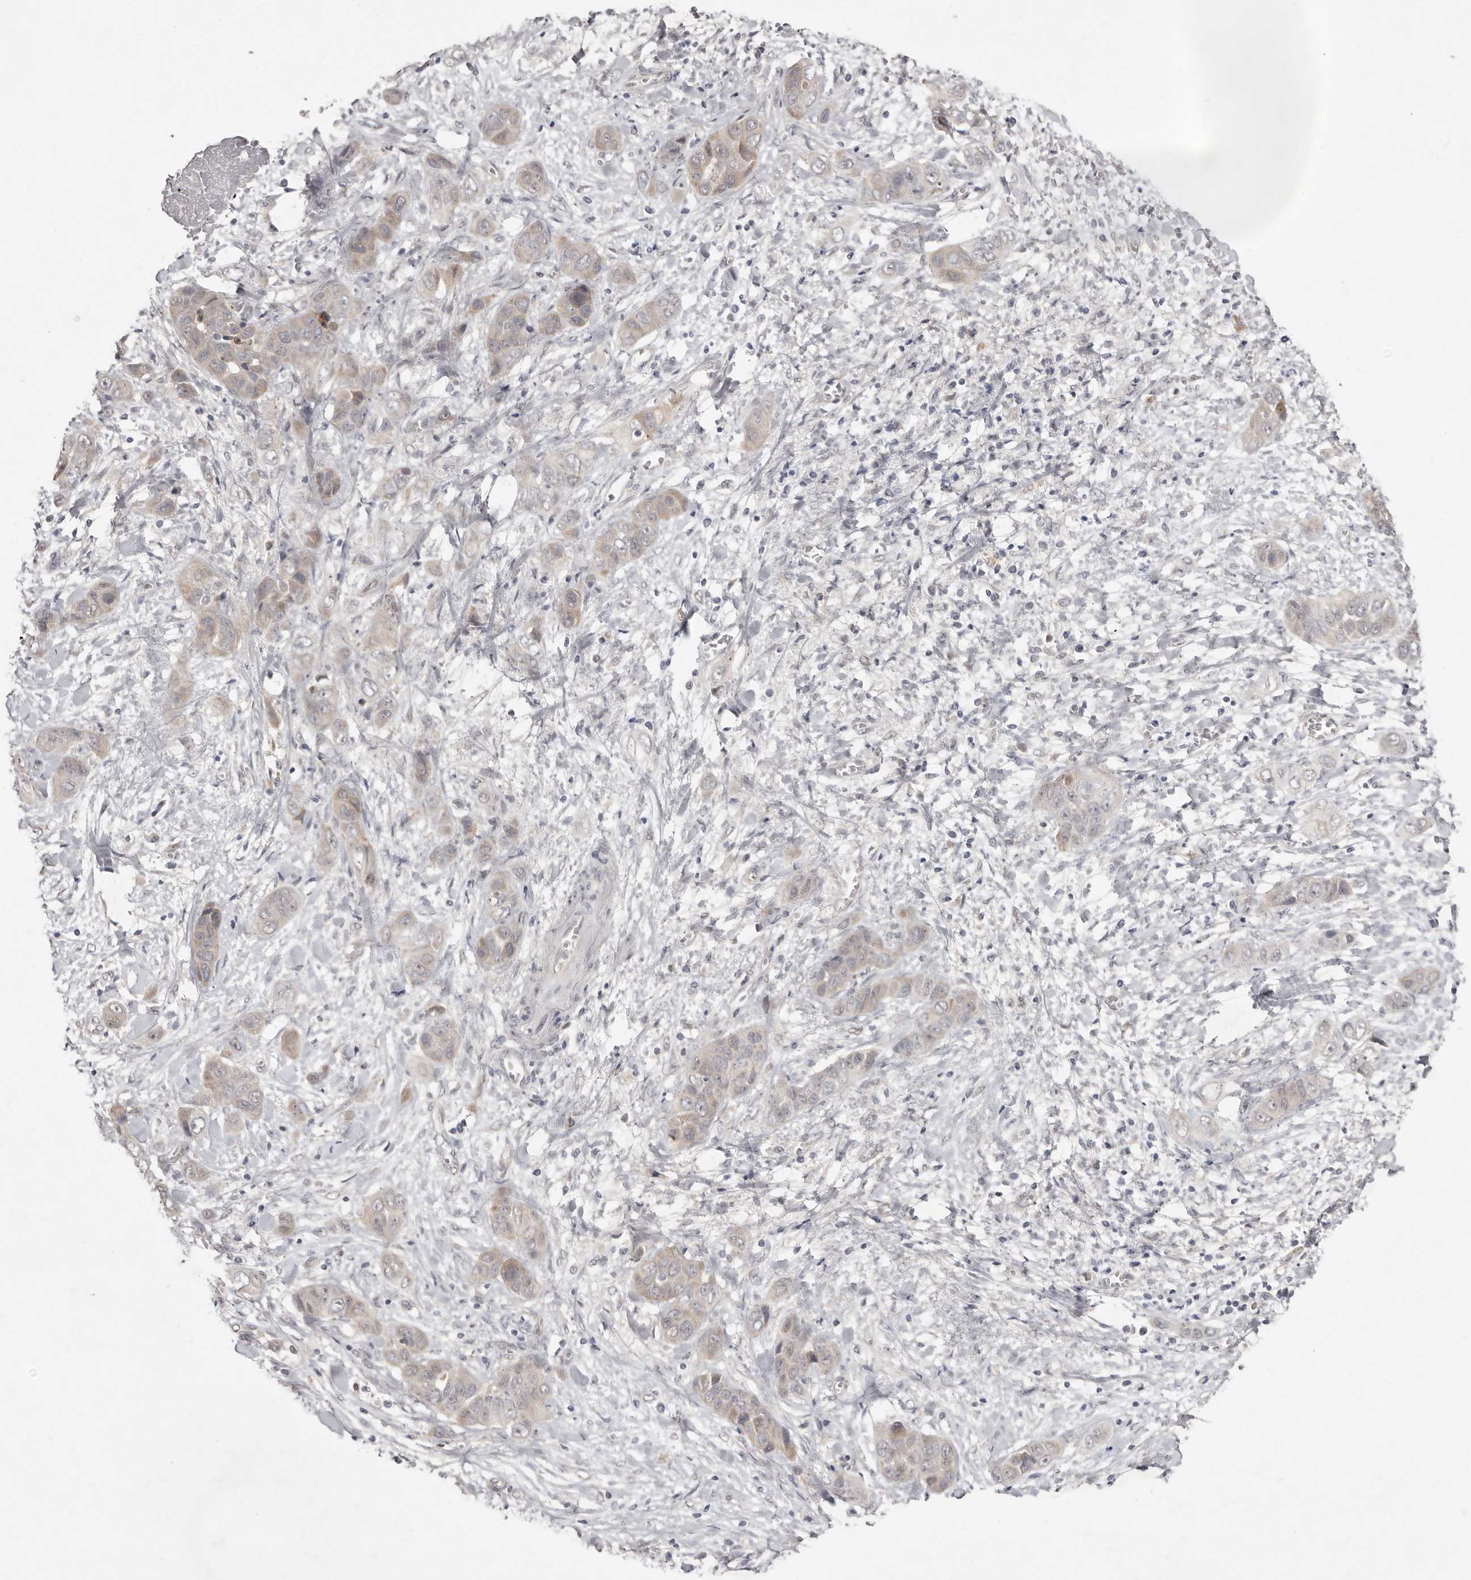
{"staining": {"intensity": "weak", "quantity": "<25%", "location": "cytoplasmic/membranous"}, "tissue": "liver cancer", "cell_type": "Tumor cells", "image_type": "cancer", "snomed": [{"axis": "morphology", "description": "Cholangiocarcinoma"}, {"axis": "topography", "description": "Liver"}], "caption": "This photomicrograph is of liver cholangiocarcinoma stained with IHC to label a protein in brown with the nuclei are counter-stained blue. There is no positivity in tumor cells. (Brightfield microscopy of DAB (3,3'-diaminobenzidine) immunohistochemistry (IHC) at high magnification).", "gene": "NSUN4", "patient": {"sex": "female", "age": 52}}